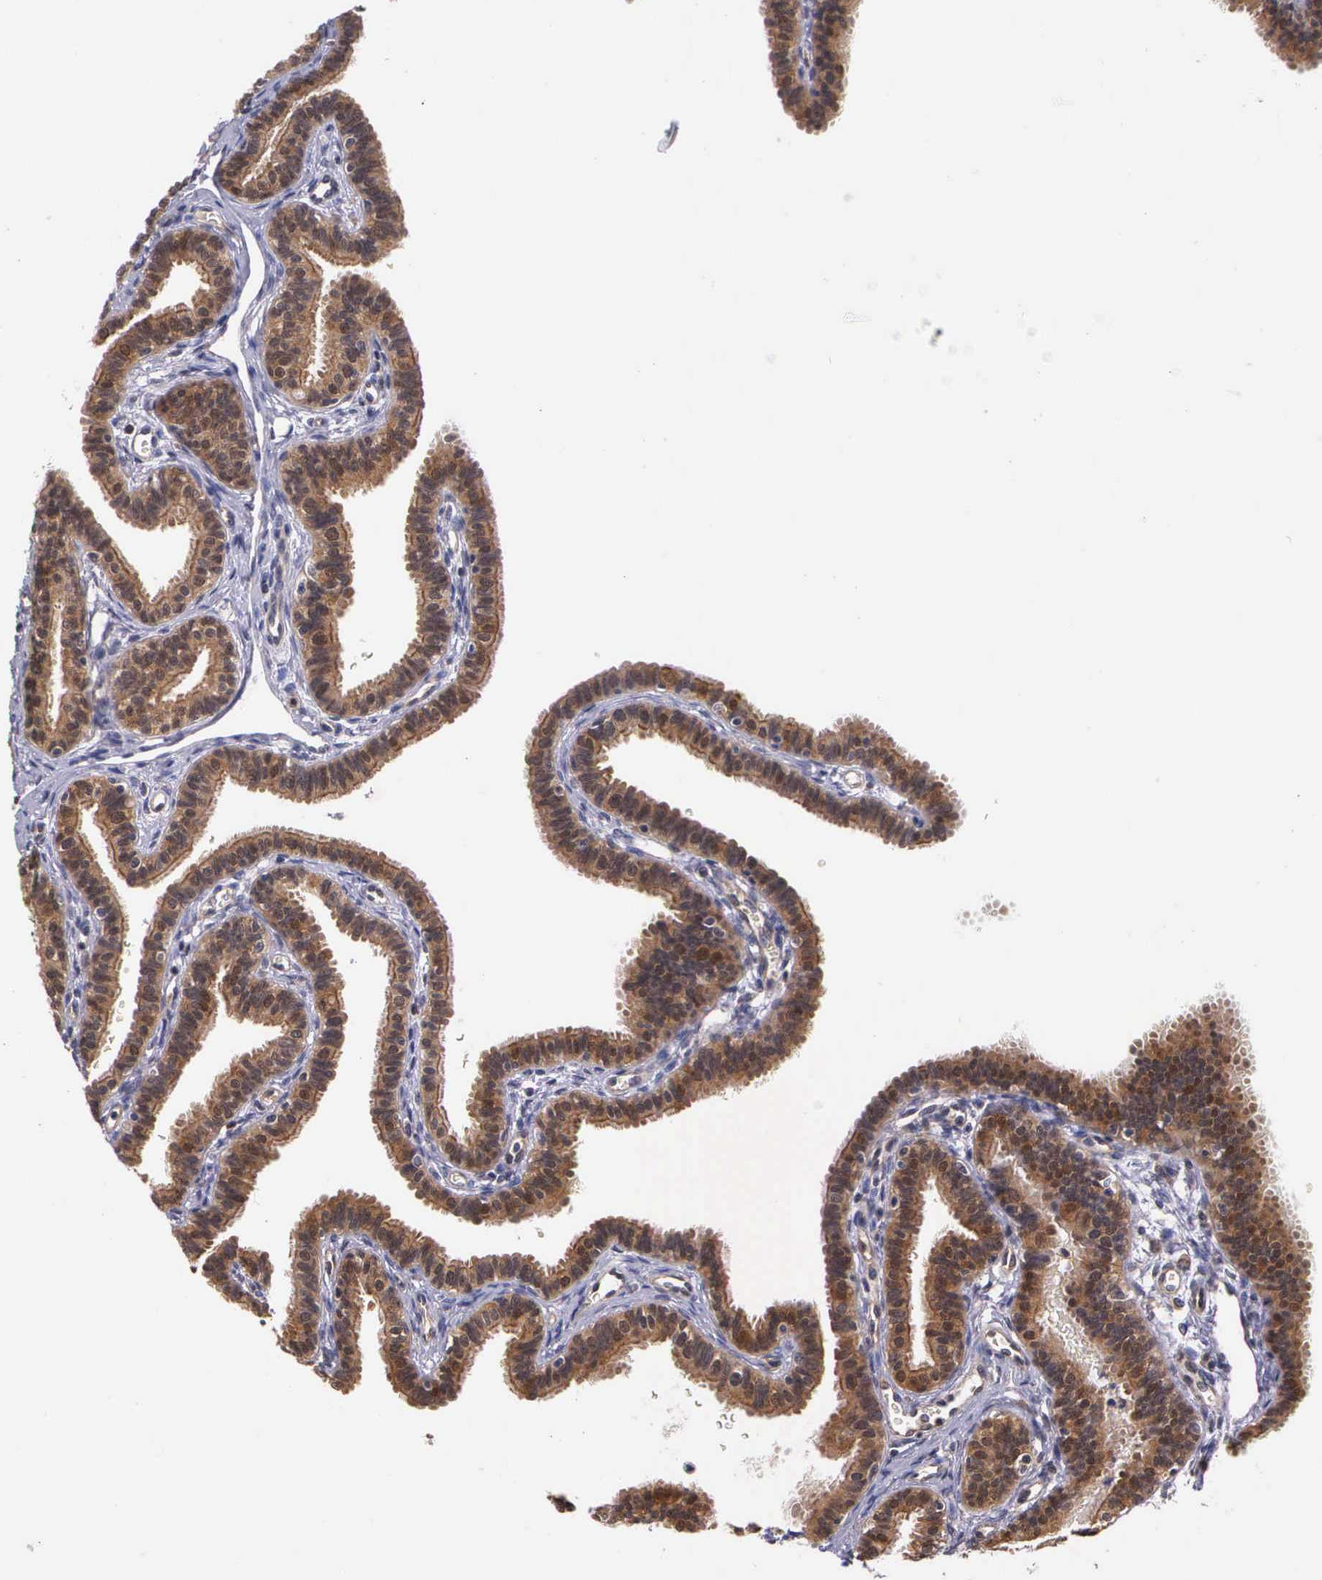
{"staining": {"intensity": "strong", "quantity": ">75%", "location": "cytoplasmic/membranous"}, "tissue": "fallopian tube", "cell_type": "Glandular cells", "image_type": "normal", "snomed": [{"axis": "morphology", "description": "Normal tissue, NOS"}, {"axis": "topography", "description": "Fallopian tube"}], "caption": "Human fallopian tube stained for a protein (brown) demonstrates strong cytoplasmic/membranous positive expression in approximately >75% of glandular cells.", "gene": "IGBP1P2", "patient": {"sex": "female", "age": 32}}